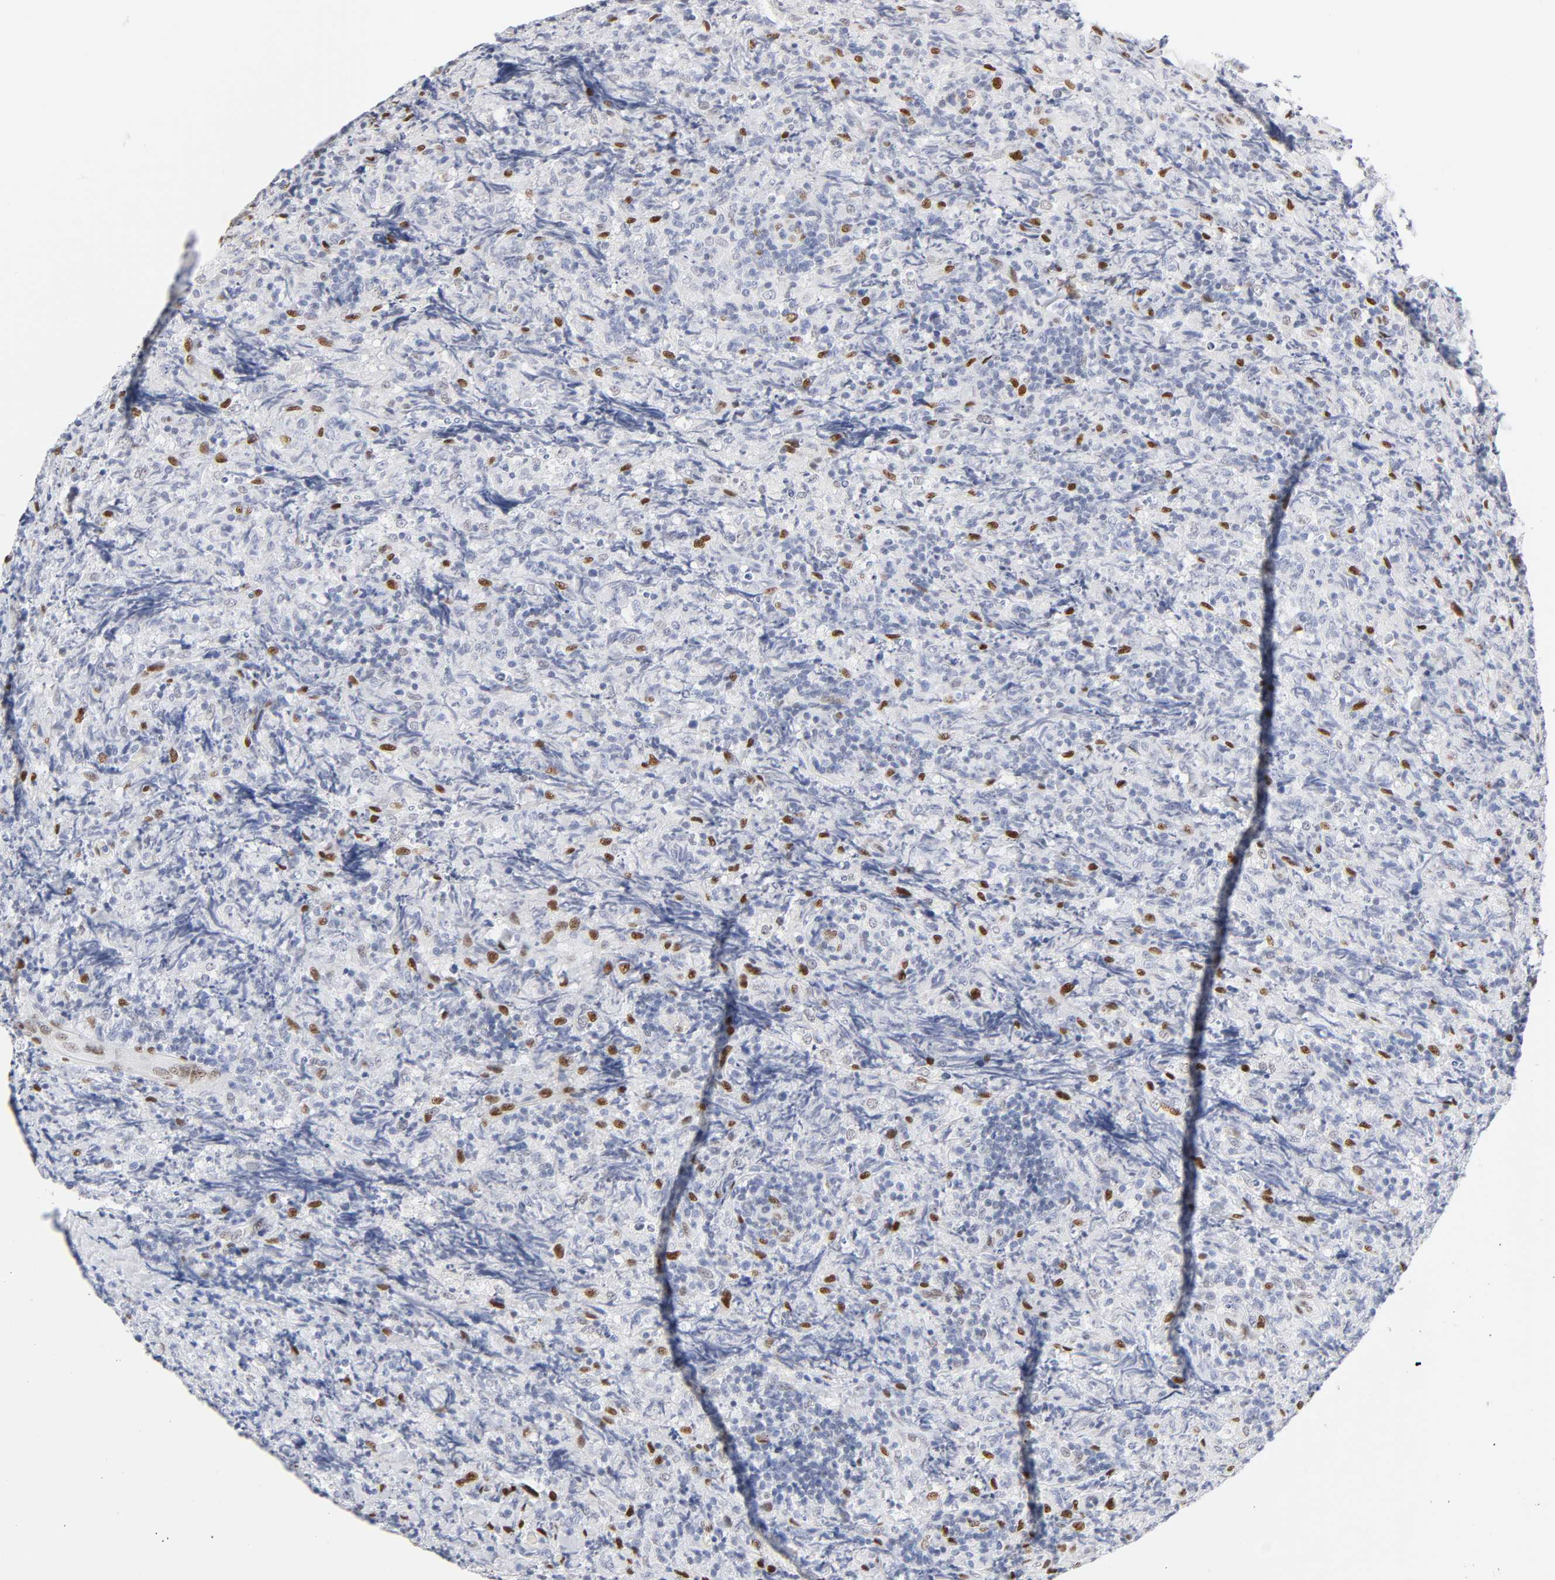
{"staining": {"intensity": "moderate", "quantity": "25%-75%", "location": "nuclear"}, "tissue": "lymphoma", "cell_type": "Tumor cells", "image_type": "cancer", "snomed": [{"axis": "morphology", "description": "Malignant lymphoma, non-Hodgkin's type, High grade"}, {"axis": "topography", "description": "Tonsil"}], "caption": "IHC of human high-grade malignant lymphoma, non-Hodgkin's type displays medium levels of moderate nuclear expression in approximately 25%-75% of tumor cells.", "gene": "NFIC", "patient": {"sex": "female", "age": 36}}